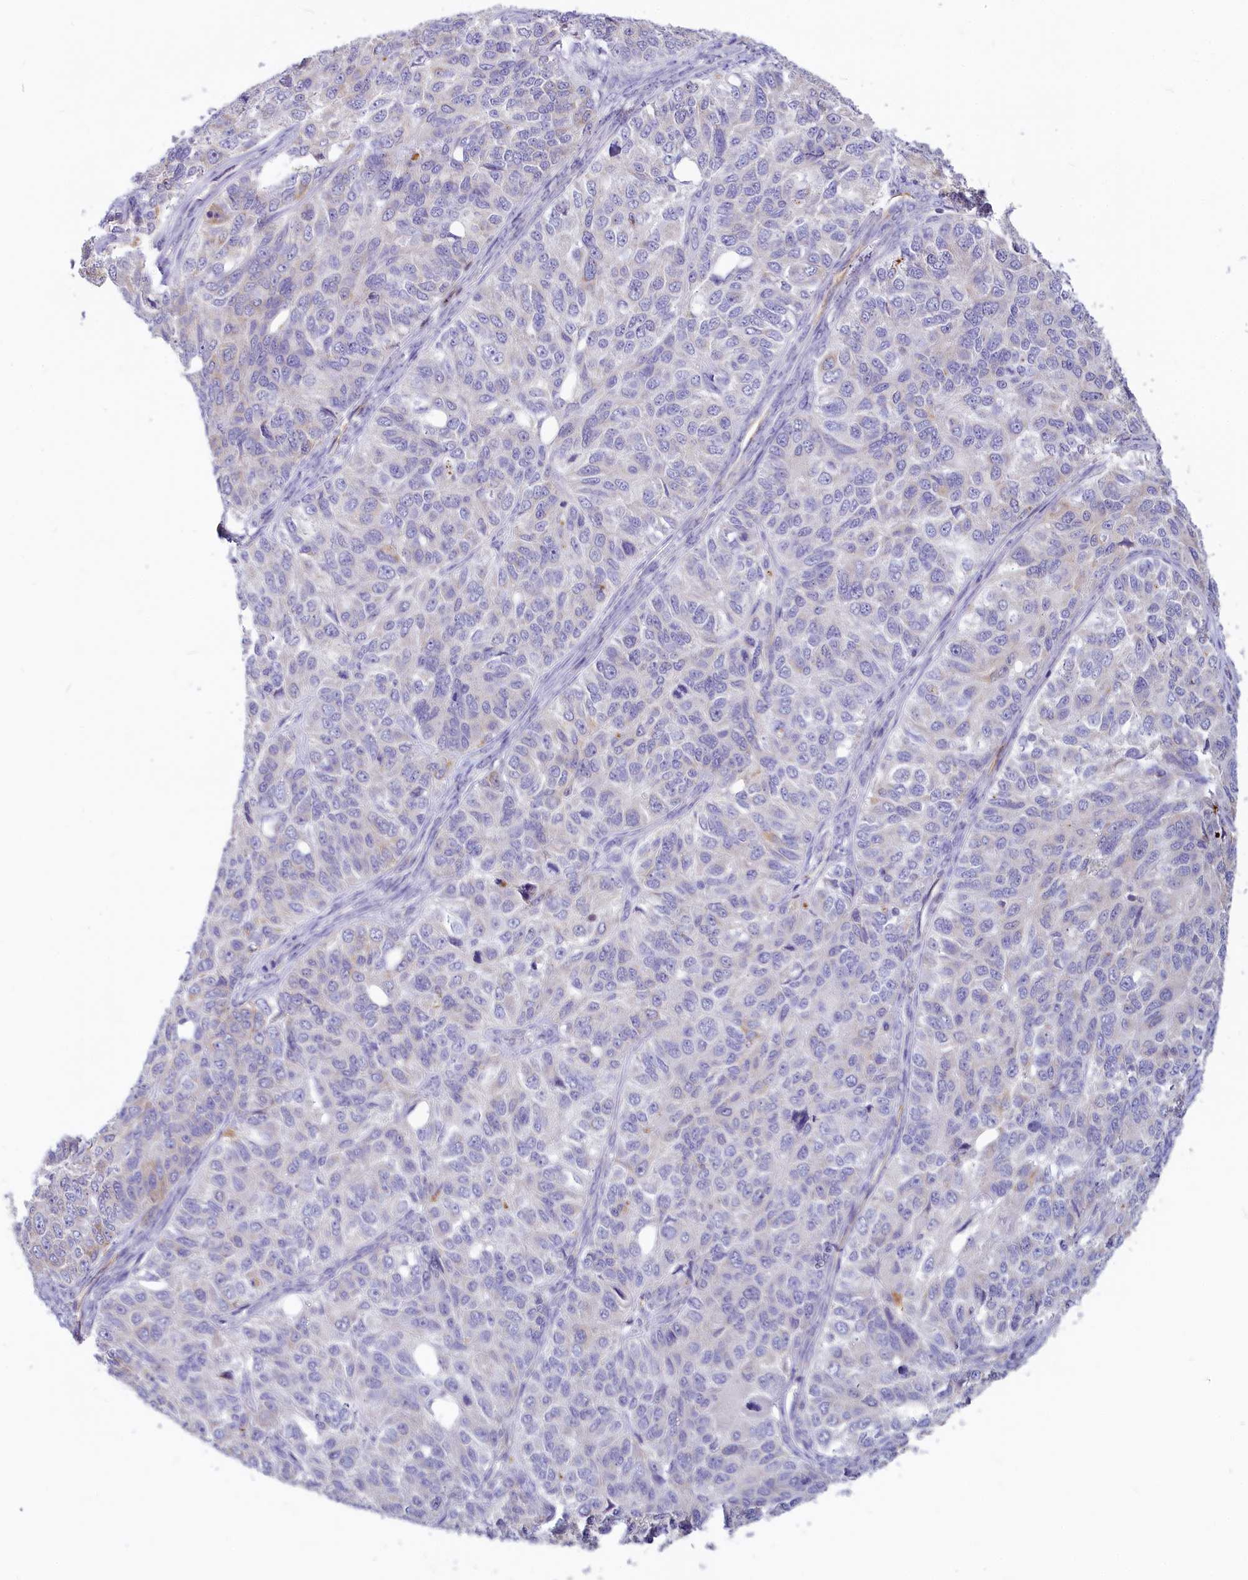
{"staining": {"intensity": "negative", "quantity": "none", "location": "none"}, "tissue": "ovarian cancer", "cell_type": "Tumor cells", "image_type": "cancer", "snomed": [{"axis": "morphology", "description": "Carcinoma, endometroid"}, {"axis": "topography", "description": "Ovary"}], "caption": "This micrograph is of ovarian cancer (endometroid carcinoma) stained with immunohistochemistry to label a protein in brown with the nuclei are counter-stained blue. There is no staining in tumor cells.", "gene": "LMOD3", "patient": {"sex": "female", "age": 51}}